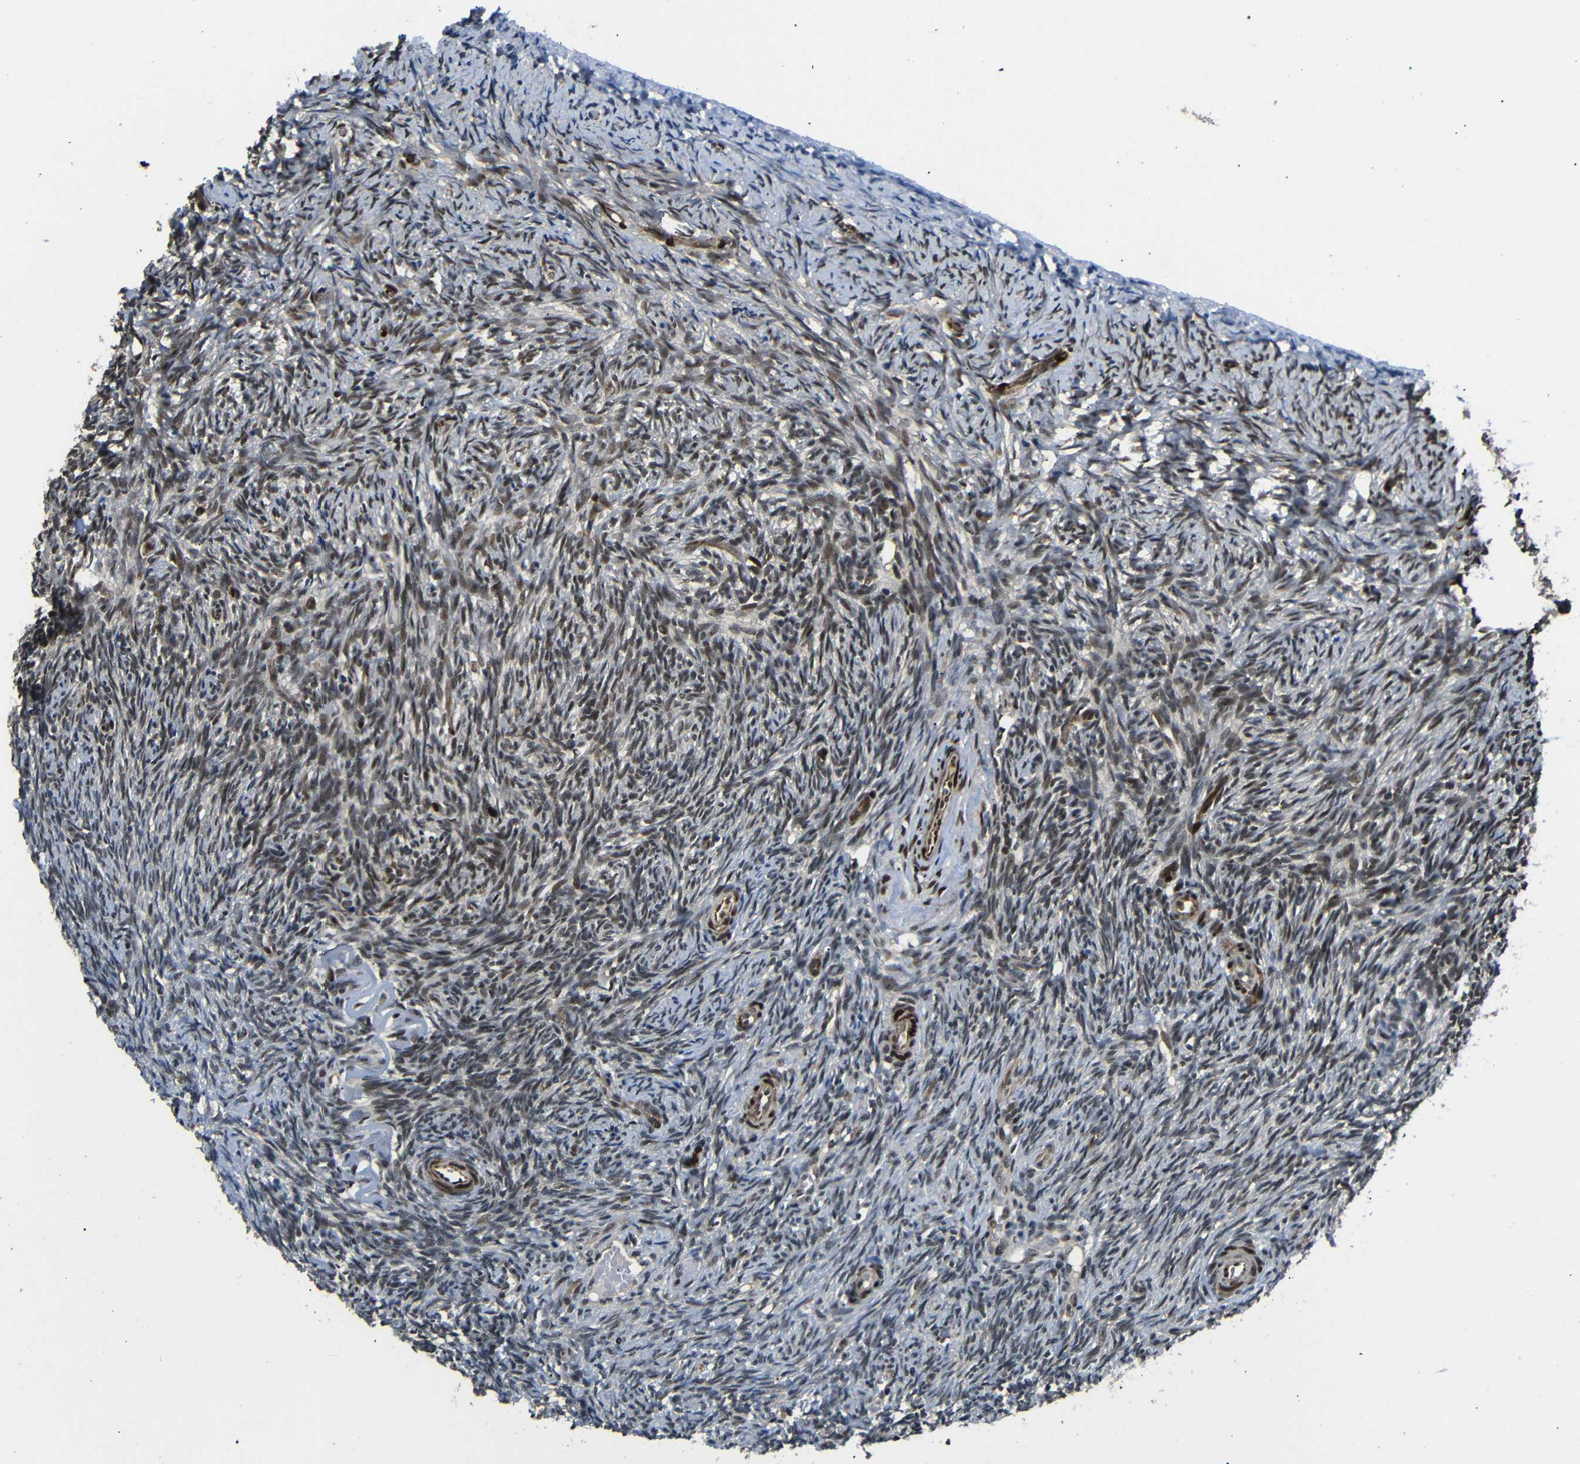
{"staining": {"intensity": "moderate", "quantity": ">75%", "location": "cytoplasmic/membranous,nuclear"}, "tissue": "ovary", "cell_type": "Ovarian stroma cells", "image_type": "normal", "snomed": [{"axis": "morphology", "description": "Normal tissue, NOS"}, {"axis": "topography", "description": "Ovary"}], "caption": "A high-resolution photomicrograph shows immunohistochemistry (IHC) staining of unremarkable ovary, which demonstrates moderate cytoplasmic/membranous,nuclear staining in approximately >75% of ovarian stroma cells. Immunohistochemistry (ihc) stains the protein in brown and the nuclei are stained blue.", "gene": "TBX2", "patient": {"sex": "female", "age": 41}}